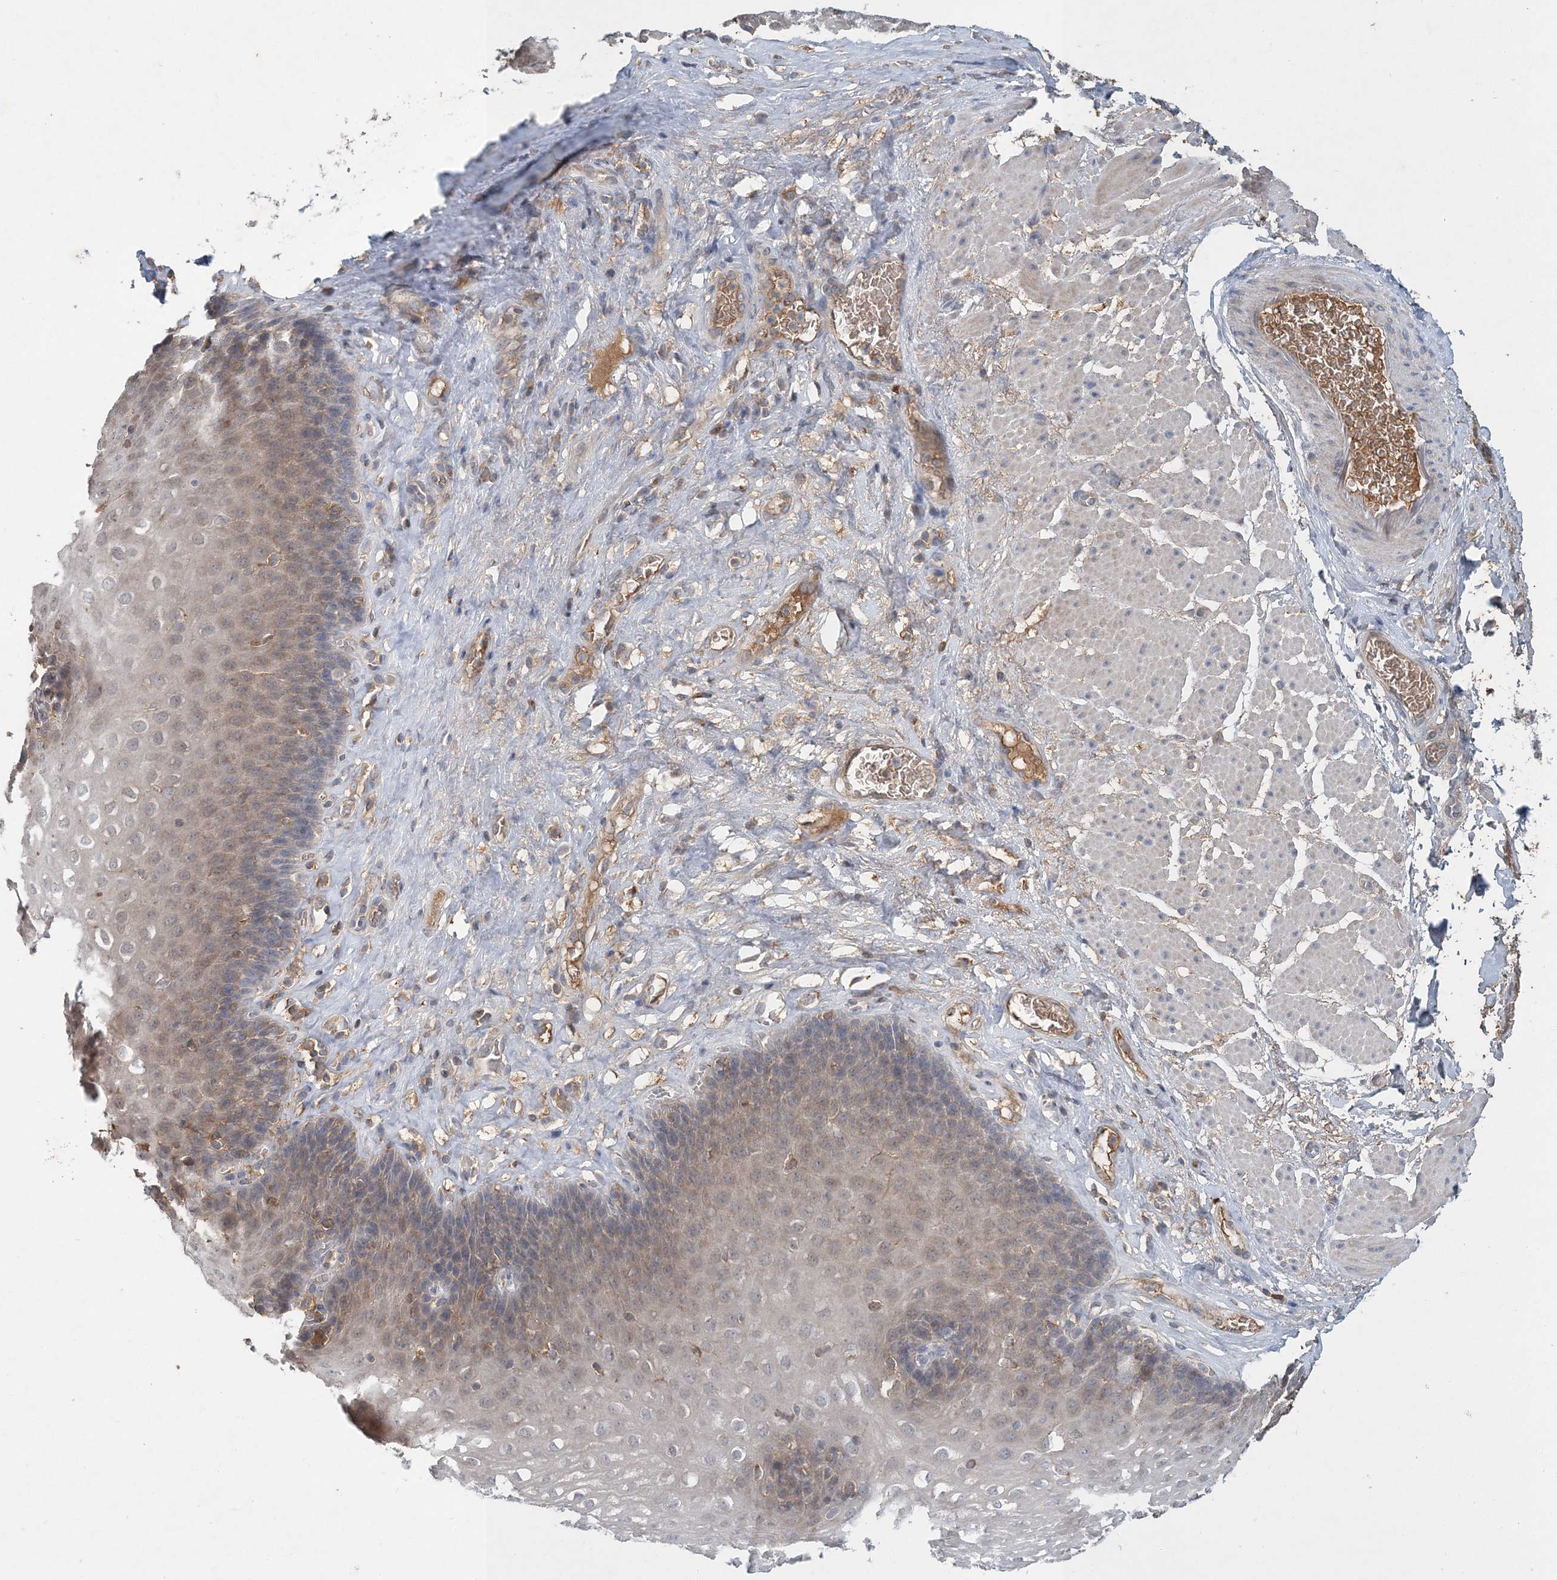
{"staining": {"intensity": "weak", "quantity": "25%-75%", "location": "cytoplasmic/membranous"}, "tissue": "esophagus", "cell_type": "Squamous epithelial cells", "image_type": "normal", "snomed": [{"axis": "morphology", "description": "Normal tissue, NOS"}, {"axis": "topography", "description": "Esophagus"}], "caption": "Immunohistochemistry (IHC) micrograph of normal esophagus: esophagus stained using IHC demonstrates low levels of weak protein expression localized specifically in the cytoplasmic/membranous of squamous epithelial cells, appearing as a cytoplasmic/membranous brown color.", "gene": "RNF25", "patient": {"sex": "female", "age": 66}}